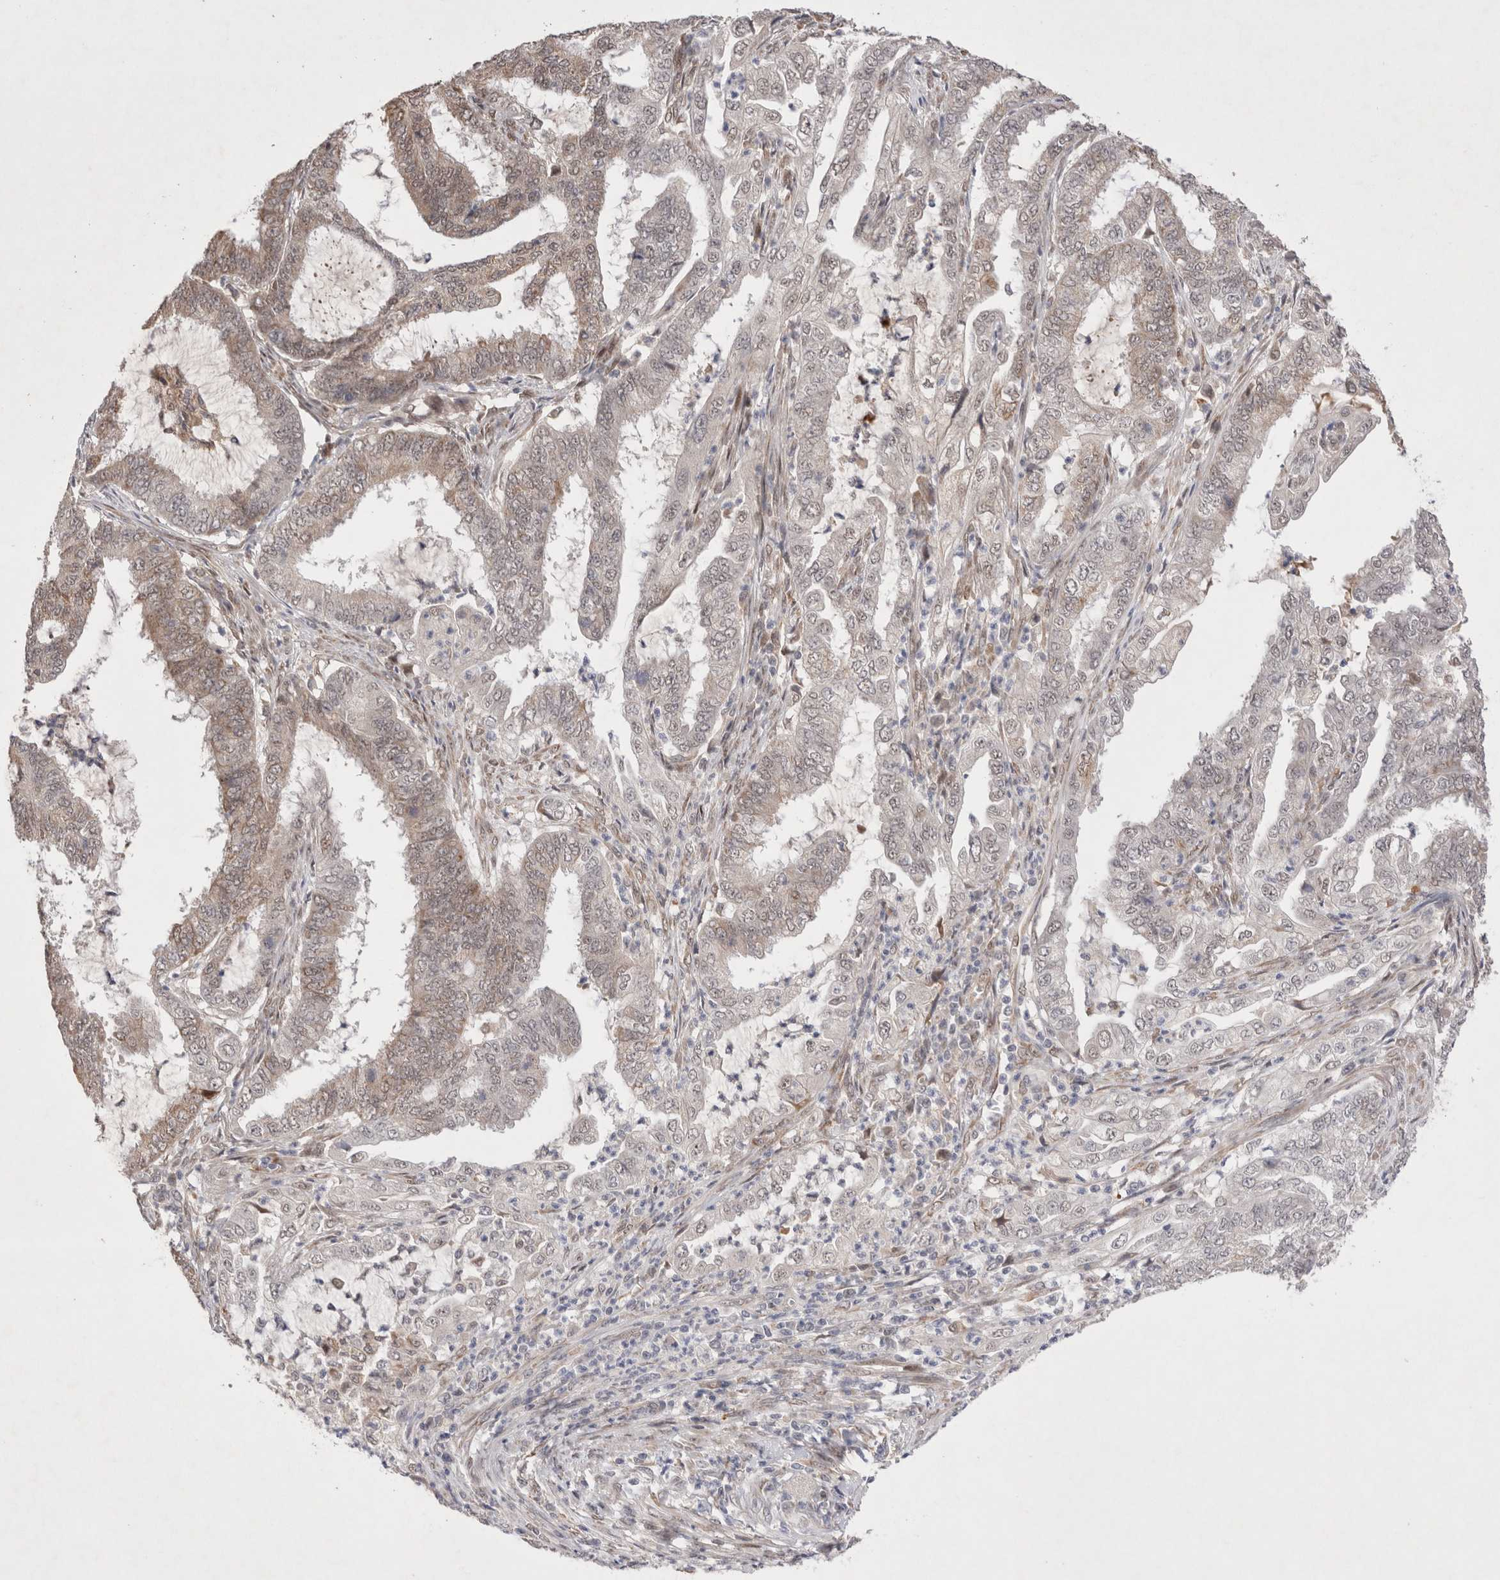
{"staining": {"intensity": "weak", "quantity": "25%-75%", "location": "cytoplasmic/membranous,nuclear"}, "tissue": "endometrial cancer", "cell_type": "Tumor cells", "image_type": "cancer", "snomed": [{"axis": "morphology", "description": "Adenocarcinoma, NOS"}, {"axis": "topography", "description": "Endometrium"}], "caption": "This is a photomicrograph of immunohistochemistry staining of endometrial adenocarcinoma, which shows weak staining in the cytoplasmic/membranous and nuclear of tumor cells.", "gene": "GIMAP6", "patient": {"sex": "female", "age": 51}}